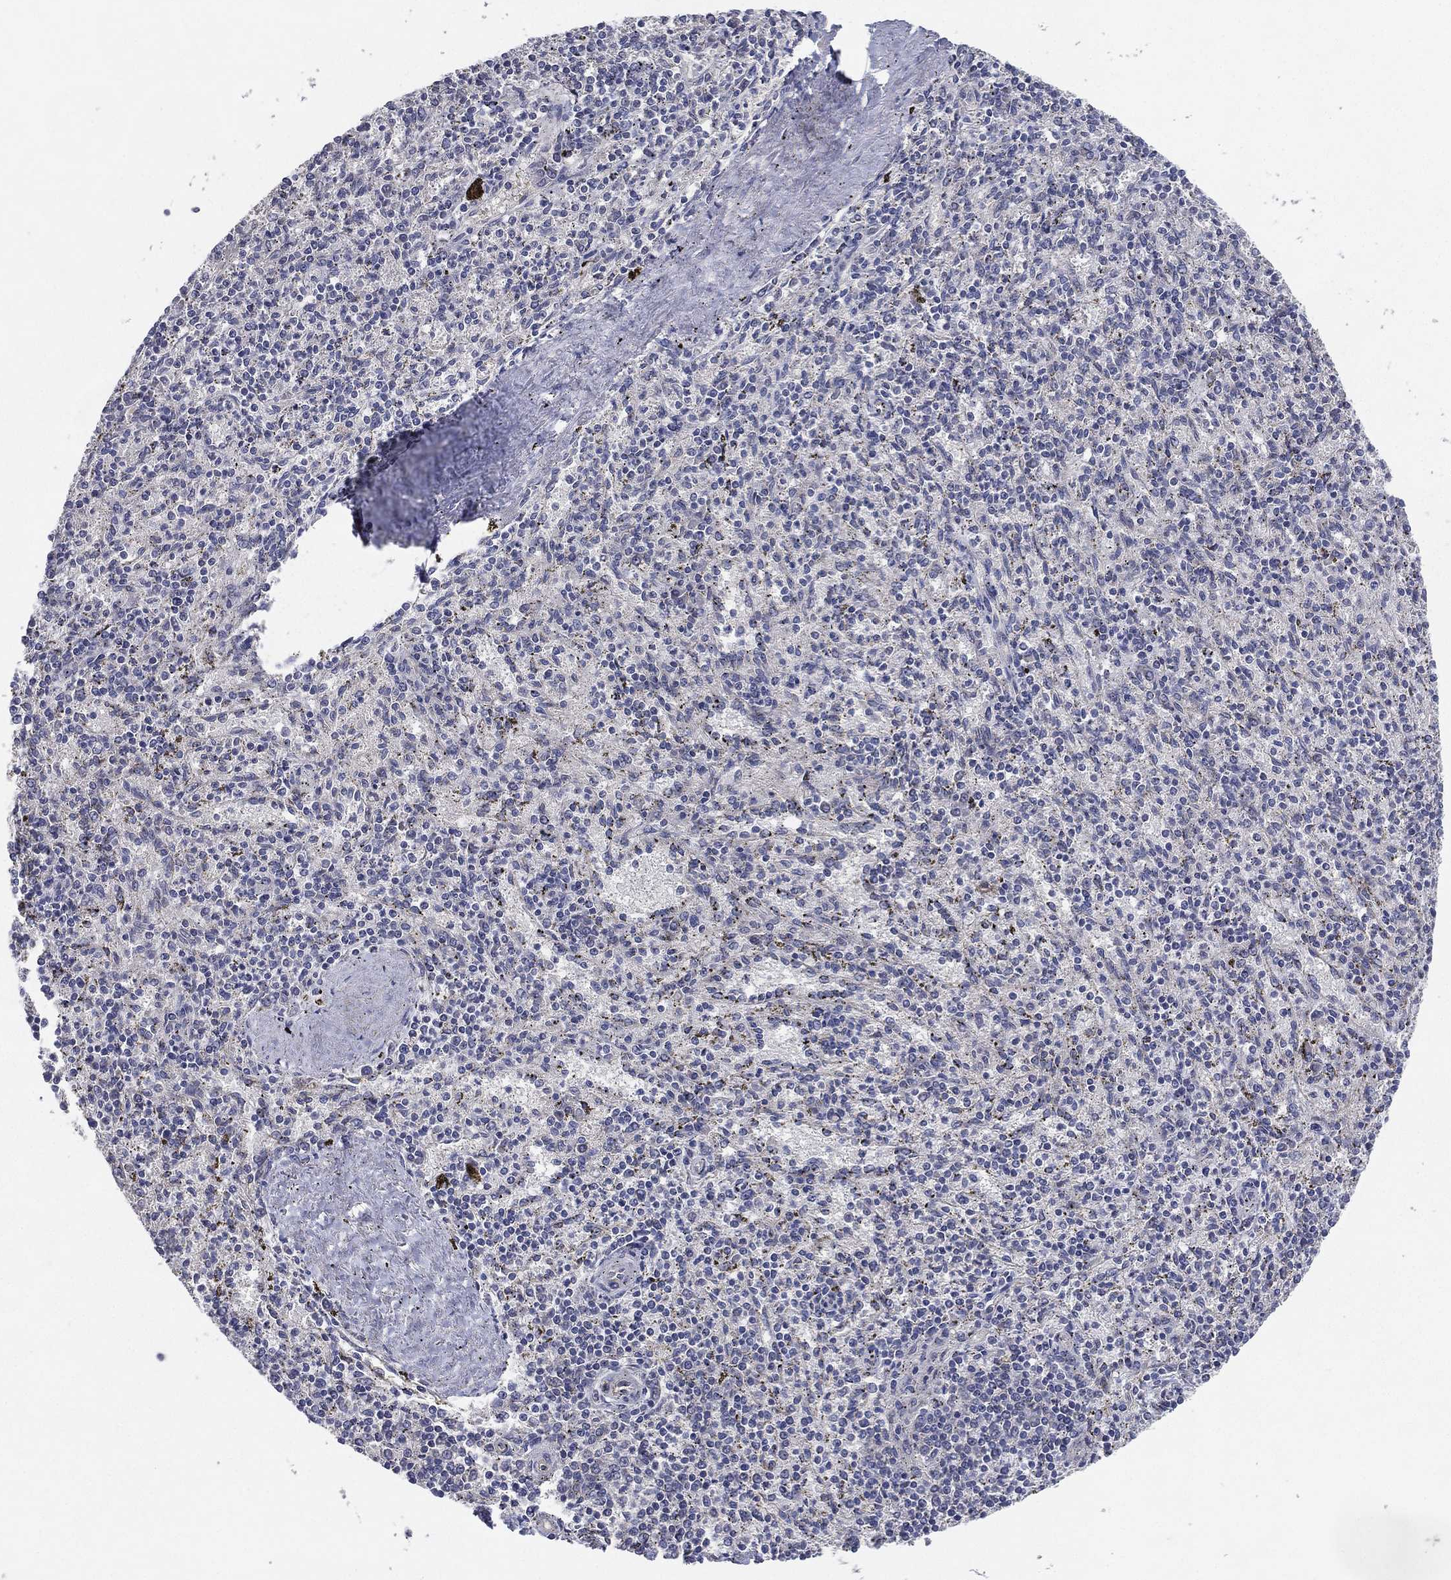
{"staining": {"intensity": "negative", "quantity": "none", "location": "none"}, "tissue": "spleen", "cell_type": "Cells in red pulp", "image_type": "normal", "snomed": [{"axis": "morphology", "description": "Normal tissue, NOS"}, {"axis": "topography", "description": "Spleen"}], "caption": "High magnification brightfield microscopy of unremarkable spleen stained with DAB (3,3'-diaminobenzidine) (brown) and counterstained with hematoxylin (blue): cells in red pulp show no significant expression.", "gene": "KAT14", "patient": {"sex": "female", "age": 37}}